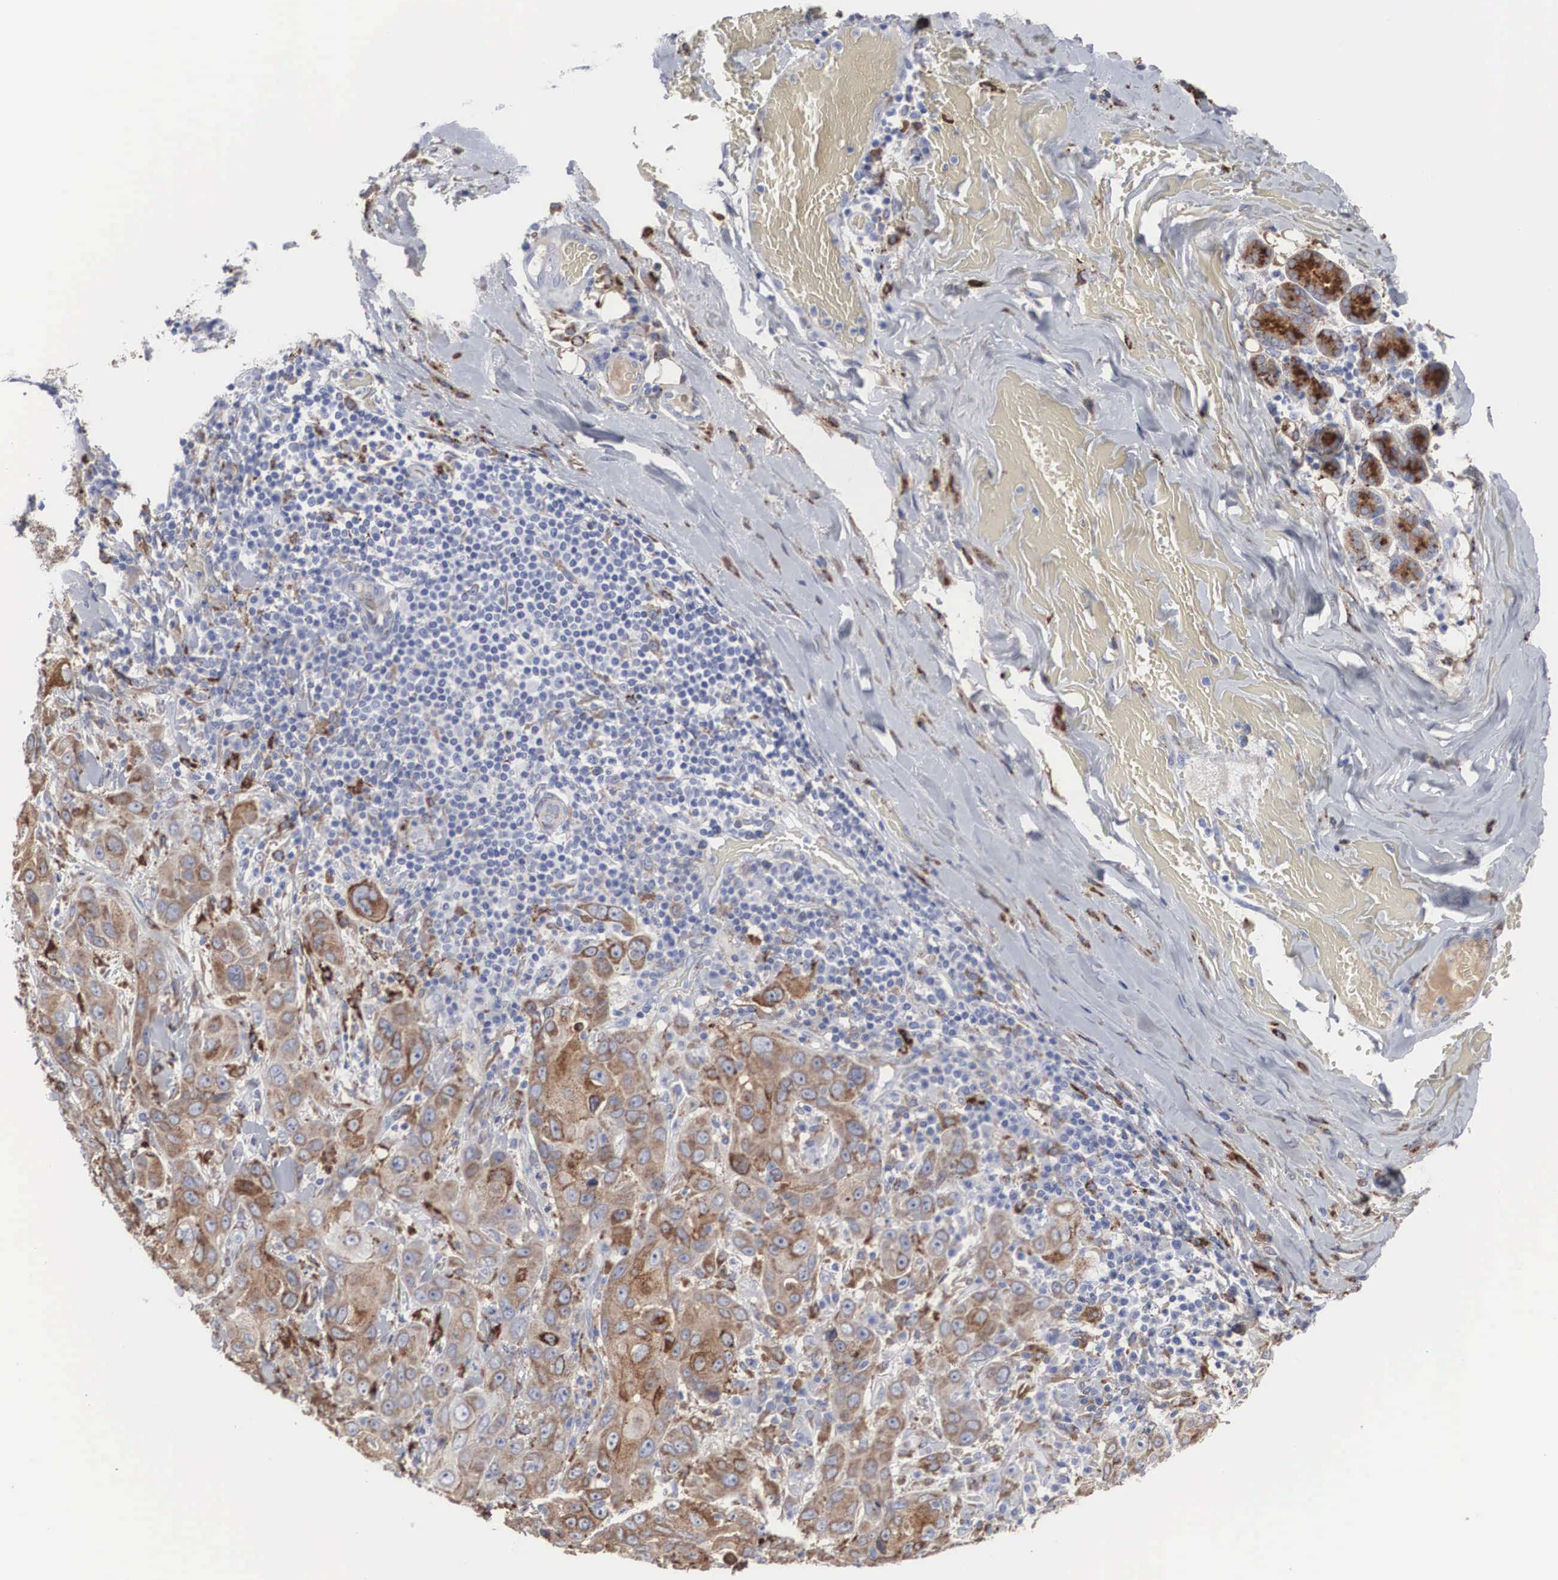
{"staining": {"intensity": "moderate", "quantity": ">75%", "location": "cytoplasmic/membranous"}, "tissue": "skin cancer", "cell_type": "Tumor cells", "image_type": "cancer", "snomed": [{"axis": "morphology", "description": "Squamous cell carcinoma, NOS"}, {"axis": "topography", "description": "Skin"}], "caption": "Moderate cytoplasmic/membranous protein expression is appreciated in approximately >75% of tumor cells in skin cancer (squamous cell carcinoma).", "gene": "LGALS3BP", "patient": {"sex": "male", "age": 84}}